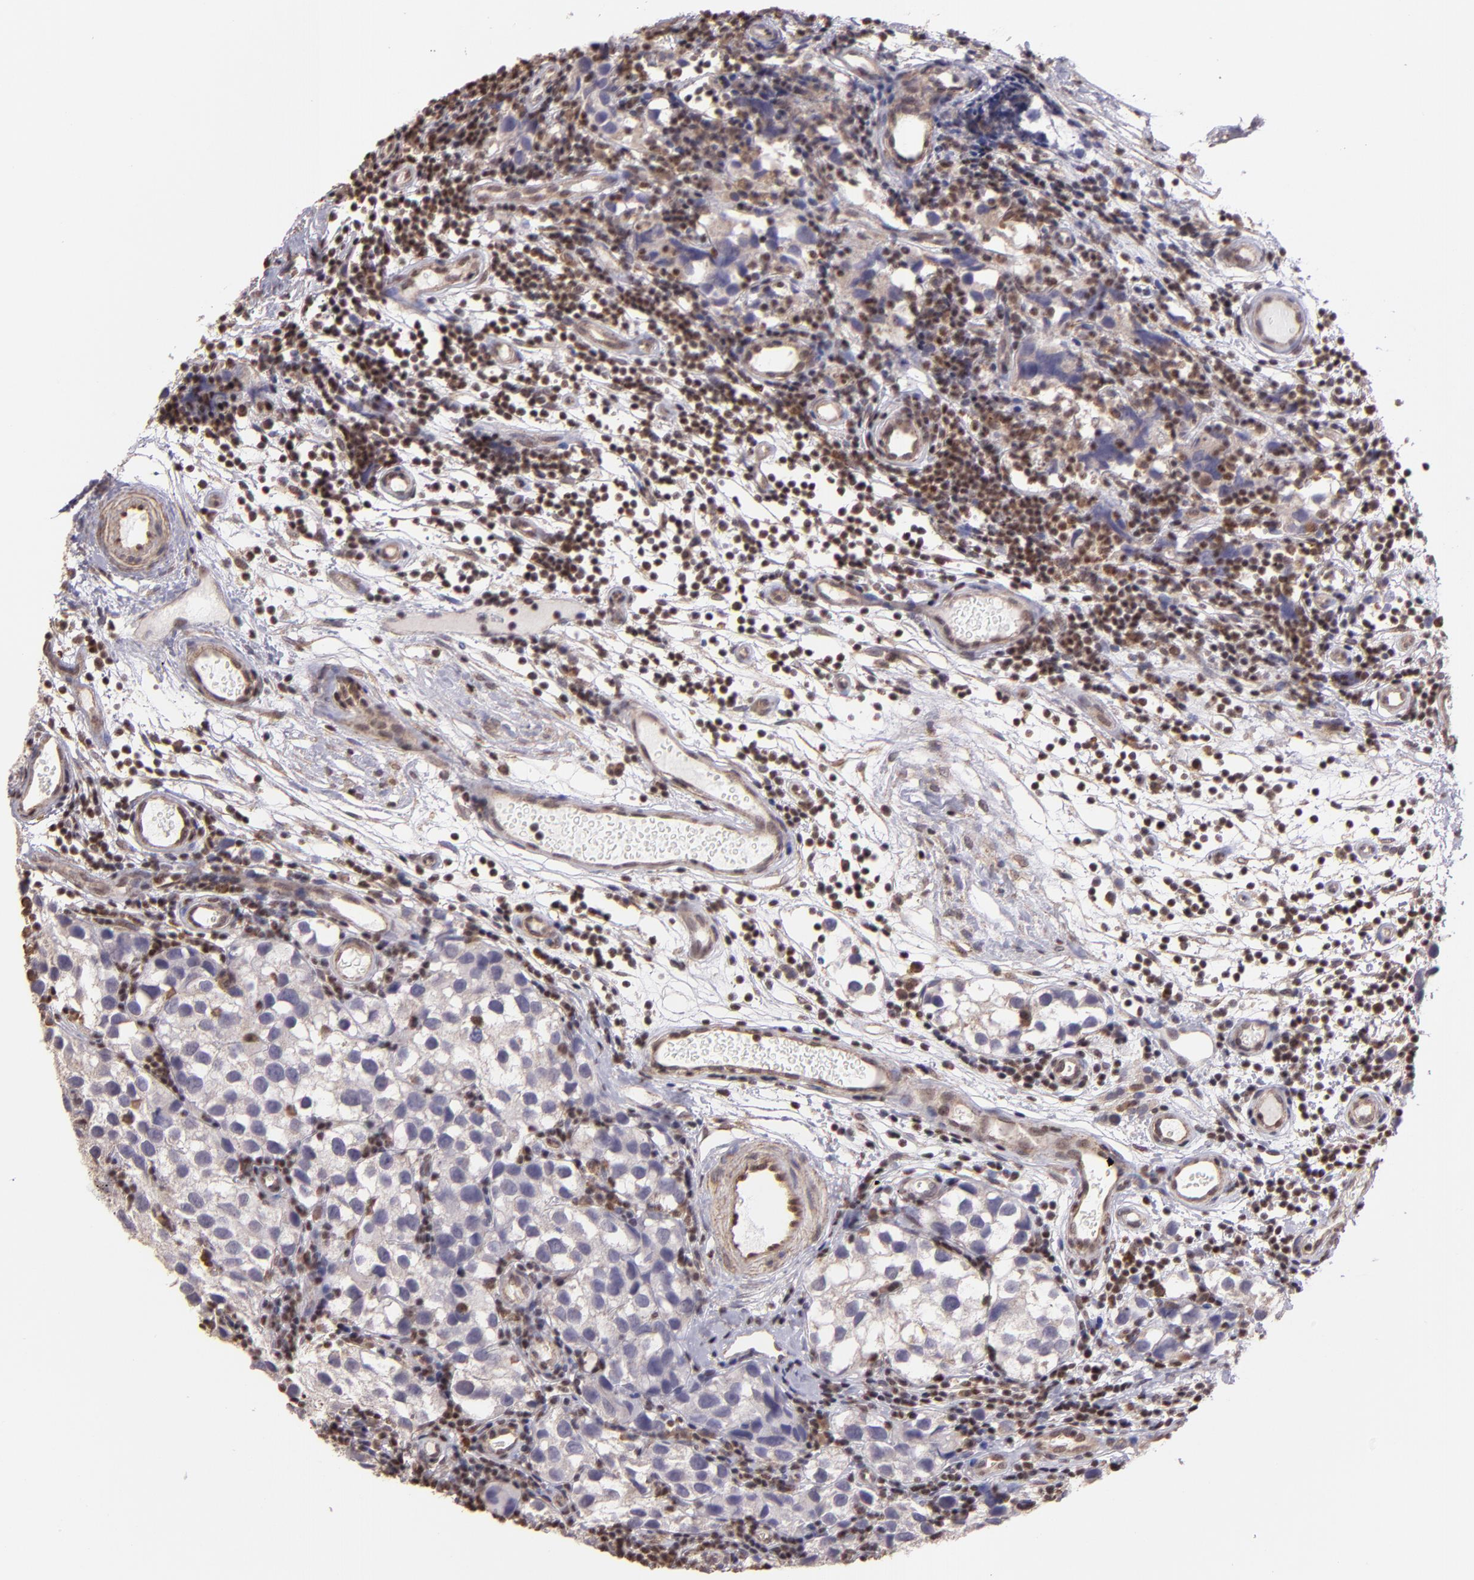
{"staining": {"intensity": "weak", "quantity": ">75%", "location": "cytoplasmic/membranous"}, "tissue": "testis cancer", "cell_type": "Tumor cells", "image_type": "cancer", "snomed": [{"axis": "morphology", "description": "Seminoma, NOS"}, {"axis": "topography", "description": "Testis"}], "caption": "Protein expression analysis of human testis seminoma reveals weak cytoplasmic/membranous expression in approximately >75% of tumor cells. (Brightfield microscopy of DAB IHC at high magnification).", "gene": "ELF1", "patient": {"sex": "male", "age": 39}}